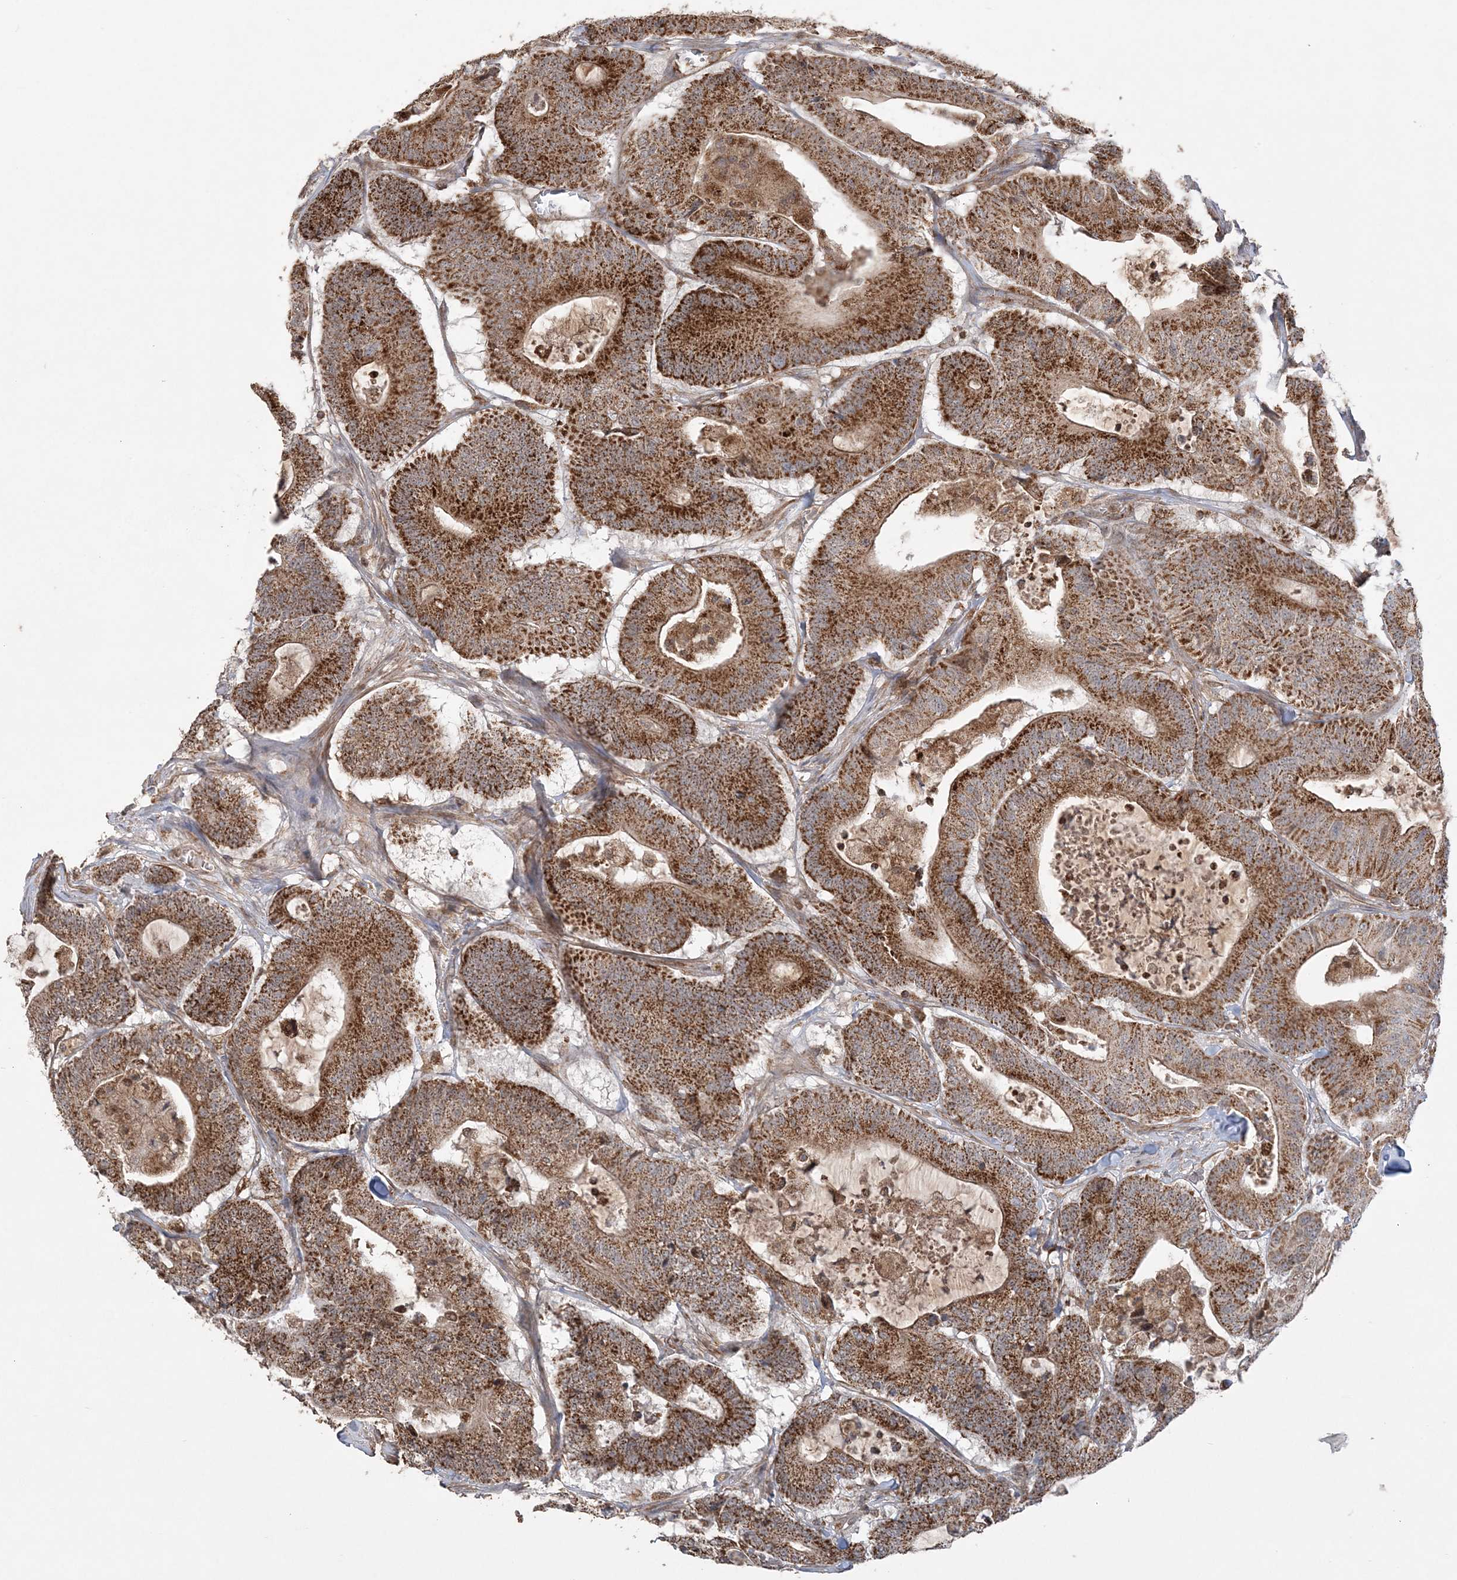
{"staining": {"intensity": "strong", "quantity": ">75%", "location": "cytoplasmic/membranous"}, "tissue": "colorectal cancer", "cell_type": "Tumor cells", "image_type": "cancer", "snomed": [{"axis": "morphology", "description": "Adenocarcinoma, NOS"}, {"axis": "topography", "description": "Colon"}], "caption": "This image exhibits immunohistochemistry (IHC) staining of human colorectal adenocarcinoma, with high strong cytoplasmic/membranous staining in approximately >75% of tumor cells.", "gene": "SCLT1", "patient": {"sex": "female", "age": 84}}